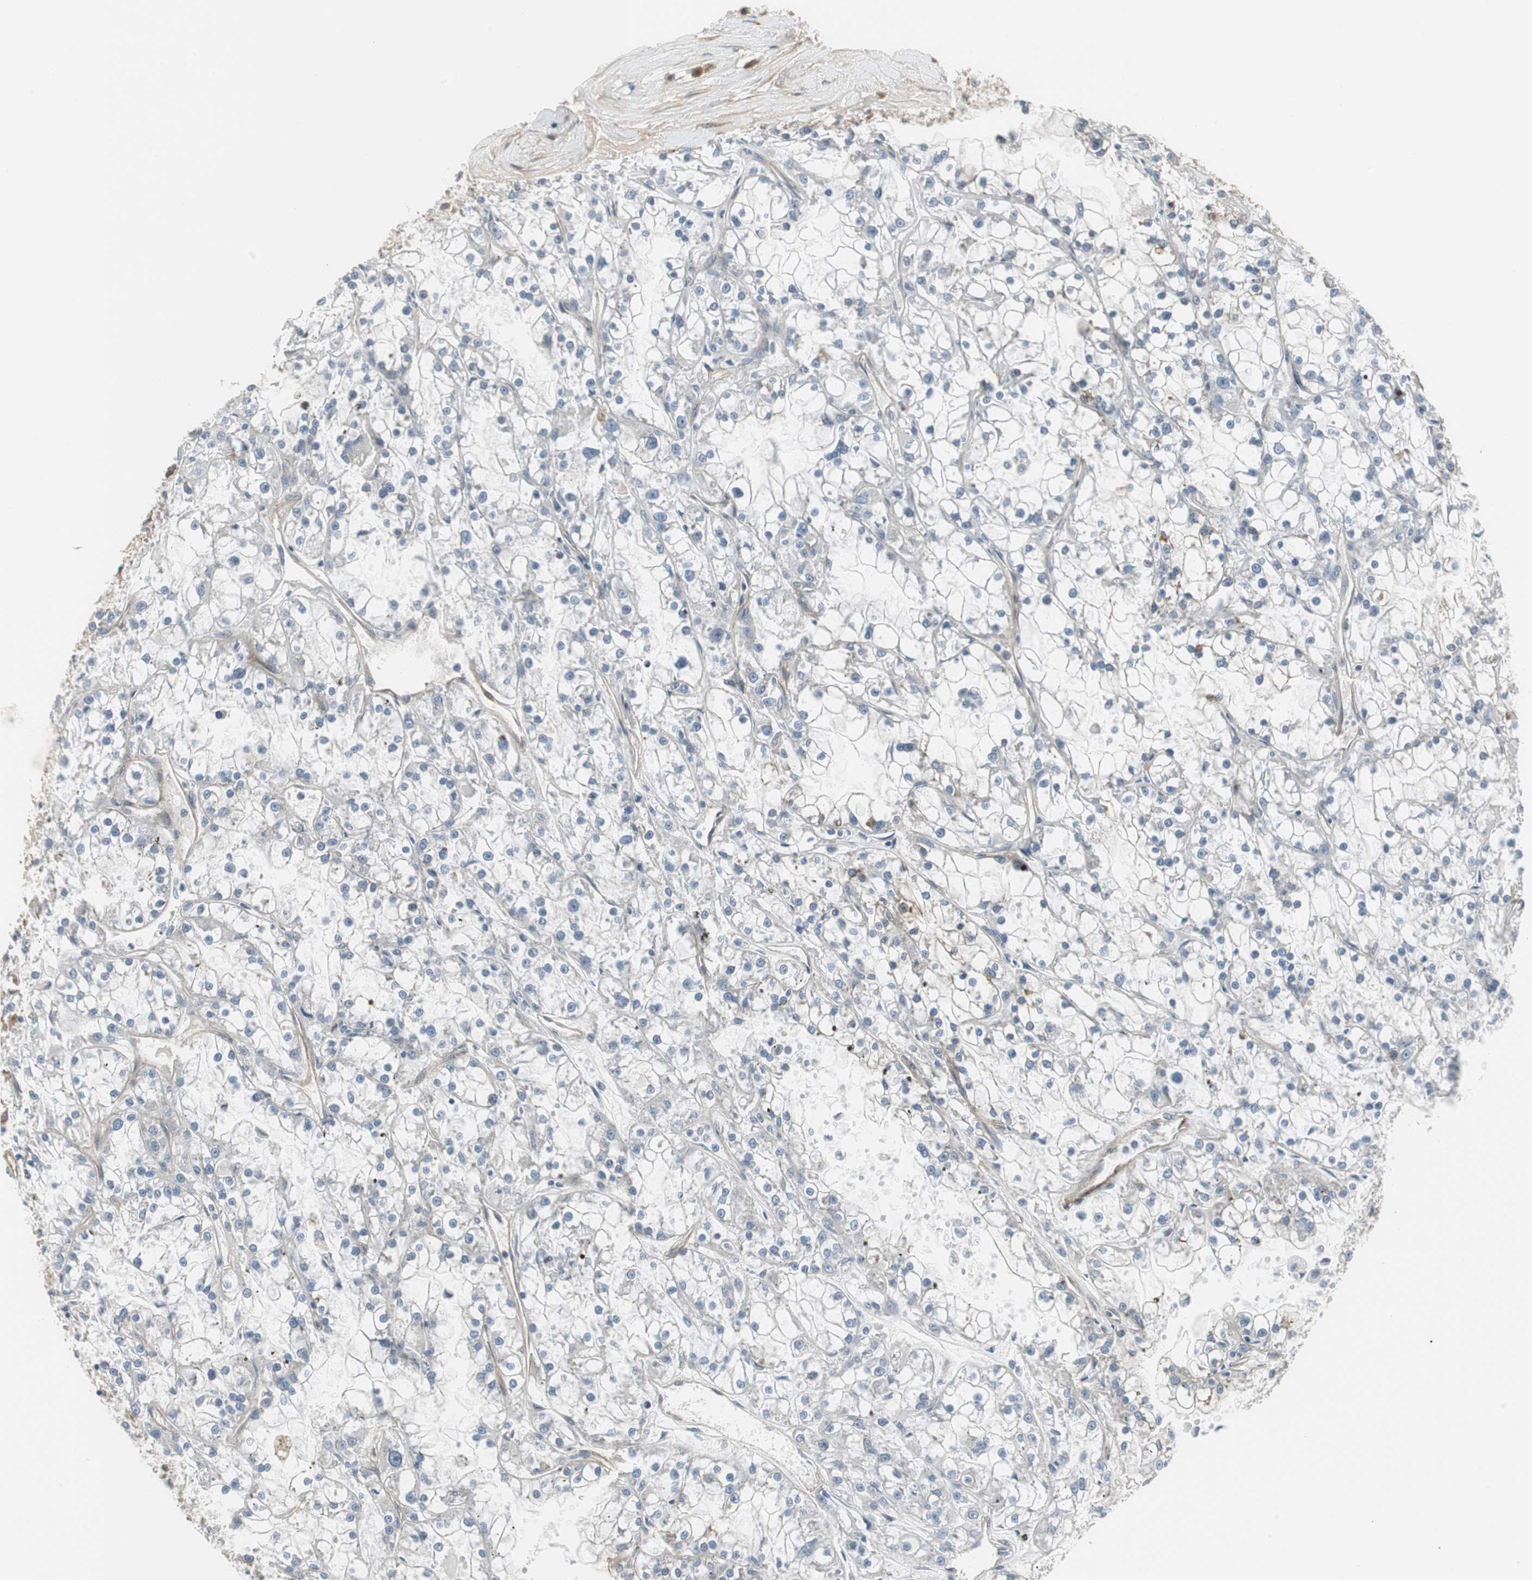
{"staining": {"intensity": "weak", "quantity": "<25%", "location": "cytoplasmic/membranous"}, "tissue": "renal cancer", "cell_type": "Tumor cells", "image_type": "cancer", "snomed": [{"axis": "morphology", "description": "Adenocarcinoma, NOS"}, {"axis": "topography", "description": "Kidney"}], "caption": "Tumor cells are negative for brown protein staining in renal cancer. (Stains: DAB IHC with hematoxylin counter stain, Microscopy: brightfield microscopy at high magnification).", "gene": "SCYL3", "patient": {"sex": "female", "age": 52}}